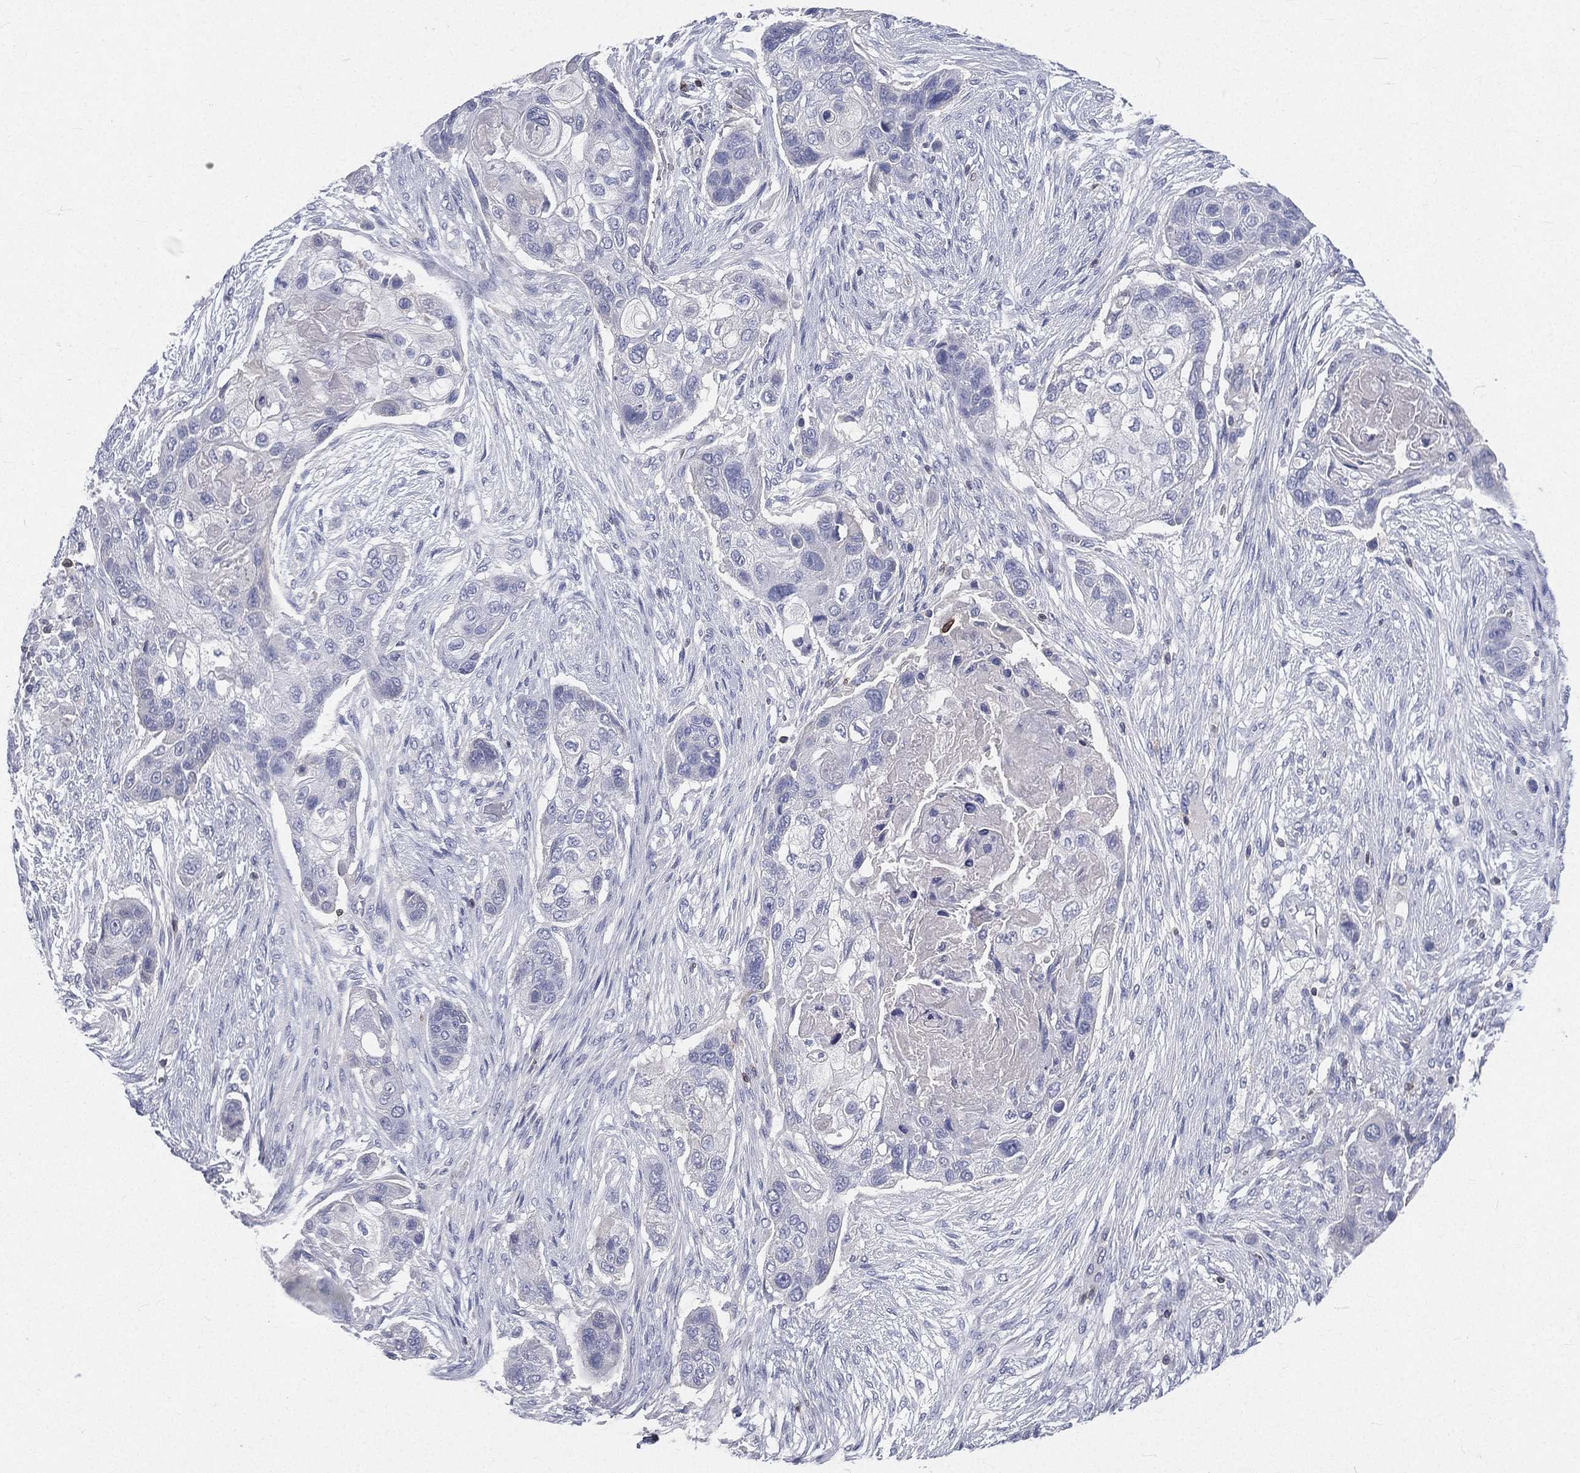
{"staining": {"intensity": "negative", "quantity": "none", "location": "none"}, "tissue": "lung cancer", "cell_type": "Tumor cells", "image_type": "cancer", "snomed": [{"axis": "morphology", "description": "Squamous cell carcinoma, NOS"}, {"axis": "topography", "description": "Lung"}], "caption": "An IHC micrograph of lung squamous cell carcinoma is shown. There is no staining in tumor cells of lung squamous cell carcinoma. (Brightfield microscopy of DAB immunohistochemistry (IHC) at high magnification).", "gene": "CD3D", "patient": {"sex": "male", "age": 69}}